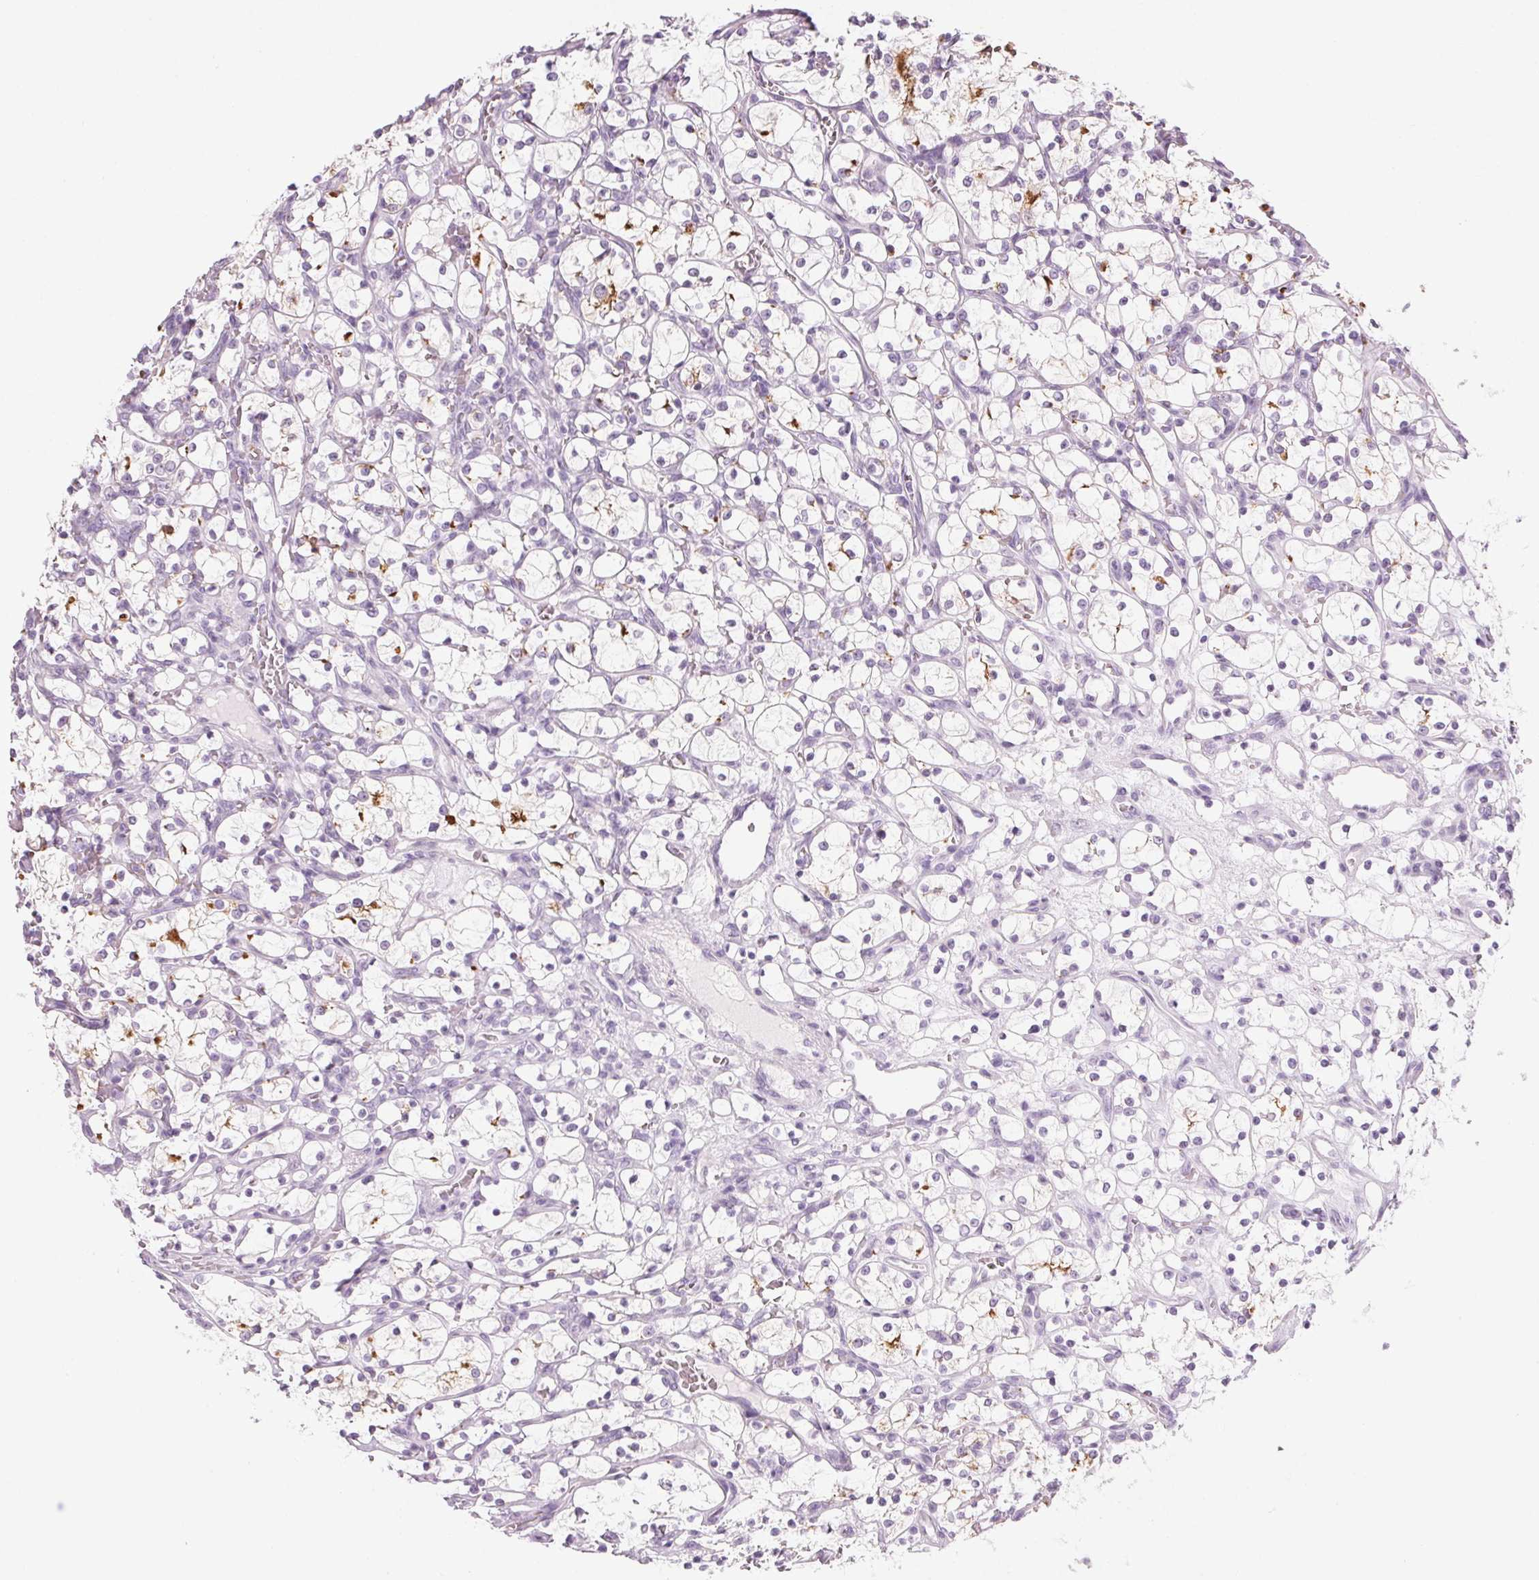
{"staining": {"intensity": "moderate", "quantity": "<25%", "location": "cytoplasmic/membranous"}, "tissue": "renal cancer", "cell_type": "Tumor cells", "image_type": "cancer", "snomed": [{"axis": "morphology", "description": "Adenocarcinoma, NOS"}, {"axis": "topography", "description": "Kidney"}], "caption": "The image exhibits a brown stain indicating the presence of a protein in the cytoplasmic/membranous of tumor cells in renal cancer.", "gene": "LRP2", "patient": {"sex": "female", "age": 69}}